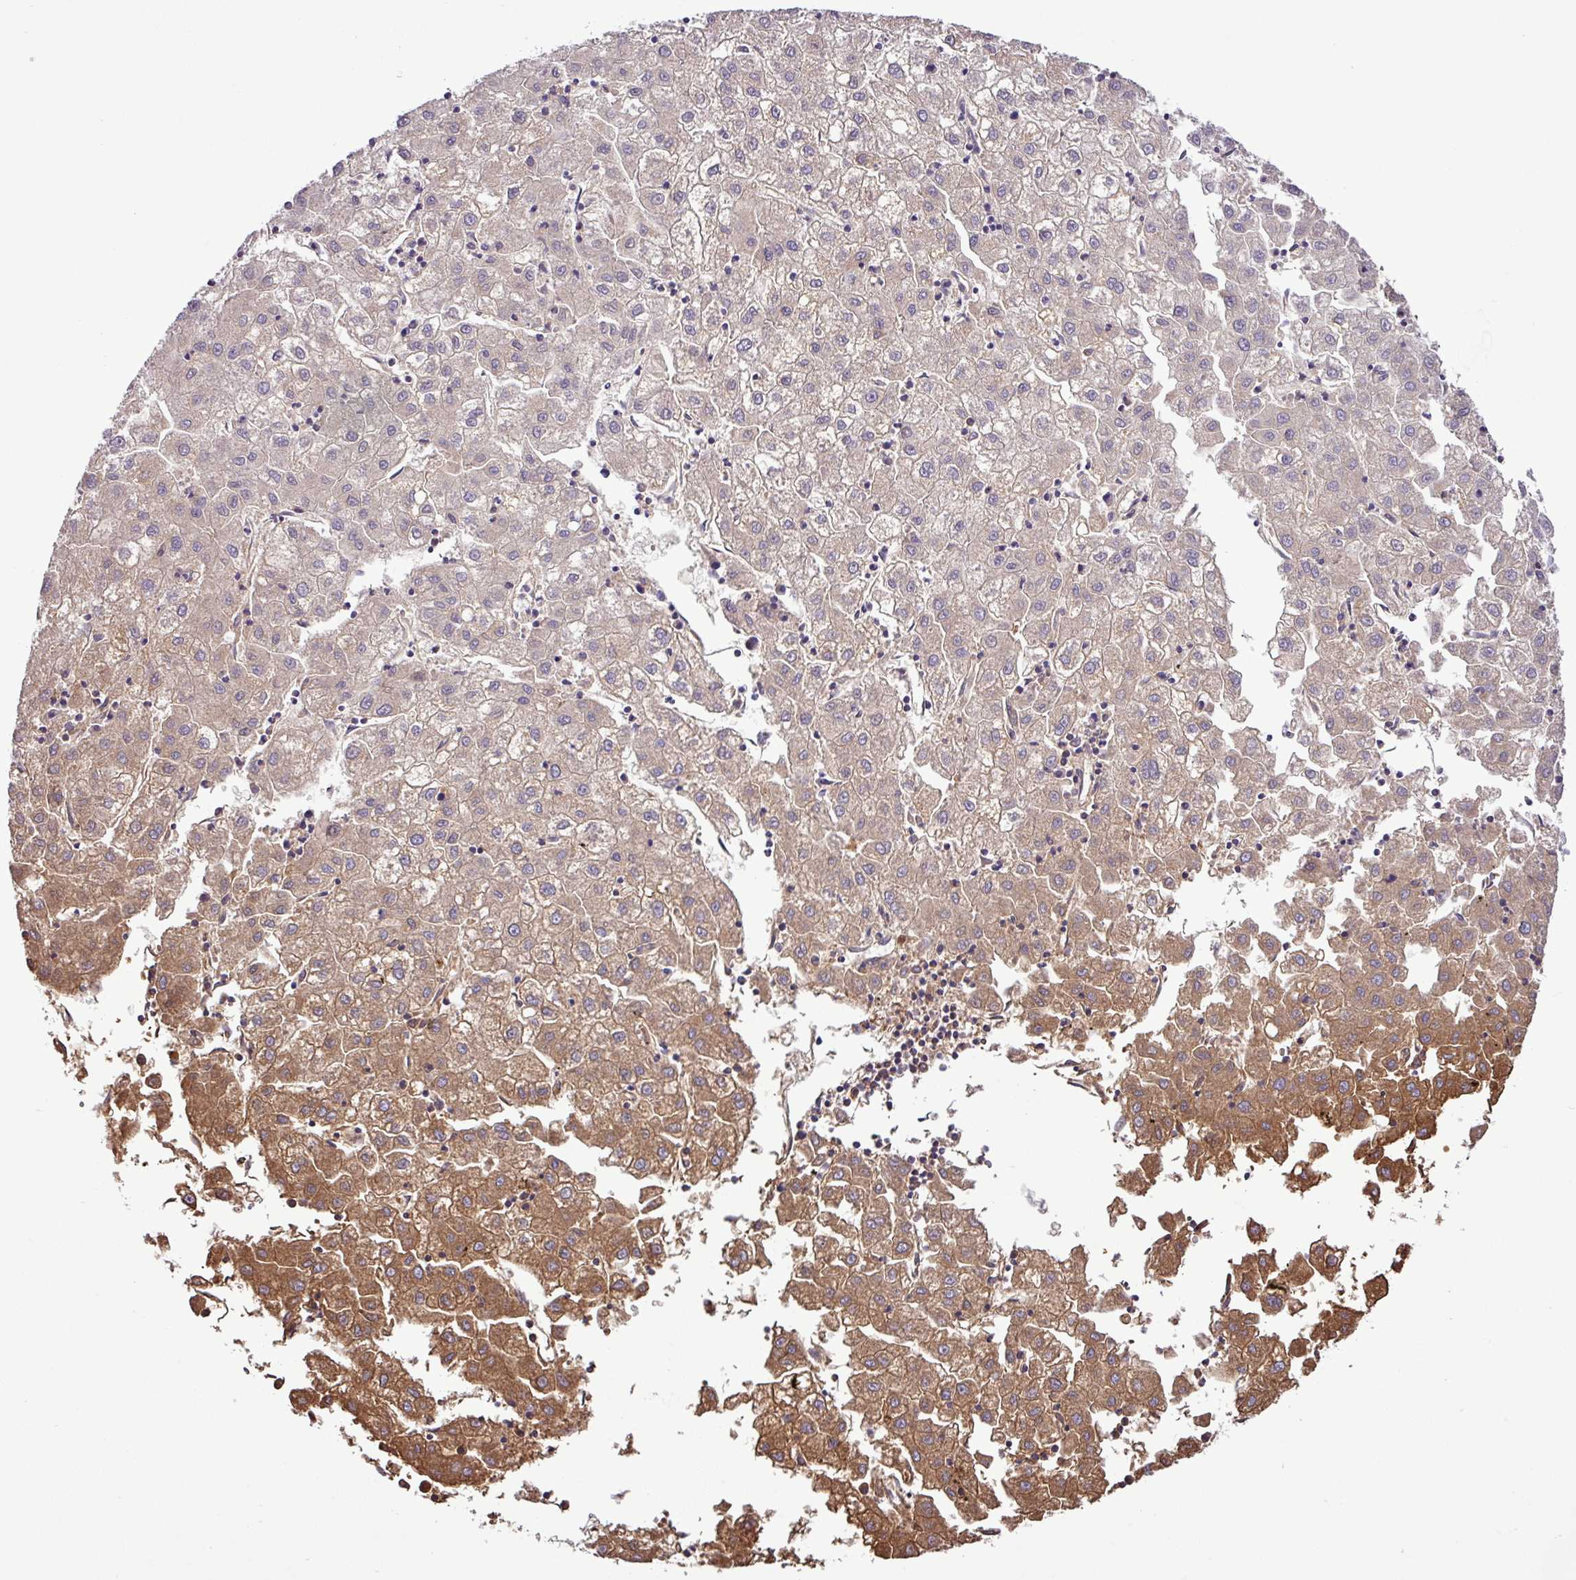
{"staining": {"intensity": "moderate", "quantity": "<25%", "location": "cytoplasmic/membranous"}, "tissue": "liver cancer", "cell_type": "Tumor cells", "image_type": "cancer", "snomed": [{"axis": "morphology", "description": "Carcinoma, Hepatocellular, NOS"}, {"axis": "topography", "description": "Liver"}], "caption": "Liver cancer (hepatocellular carcinoma) stained for a protein (brown) displays moderate cytoplasmic/membranous positive positivity in approximately <25% of tumor cells.", "gene": "CWH43", "patient": {"sex": "male", "age": 72}}